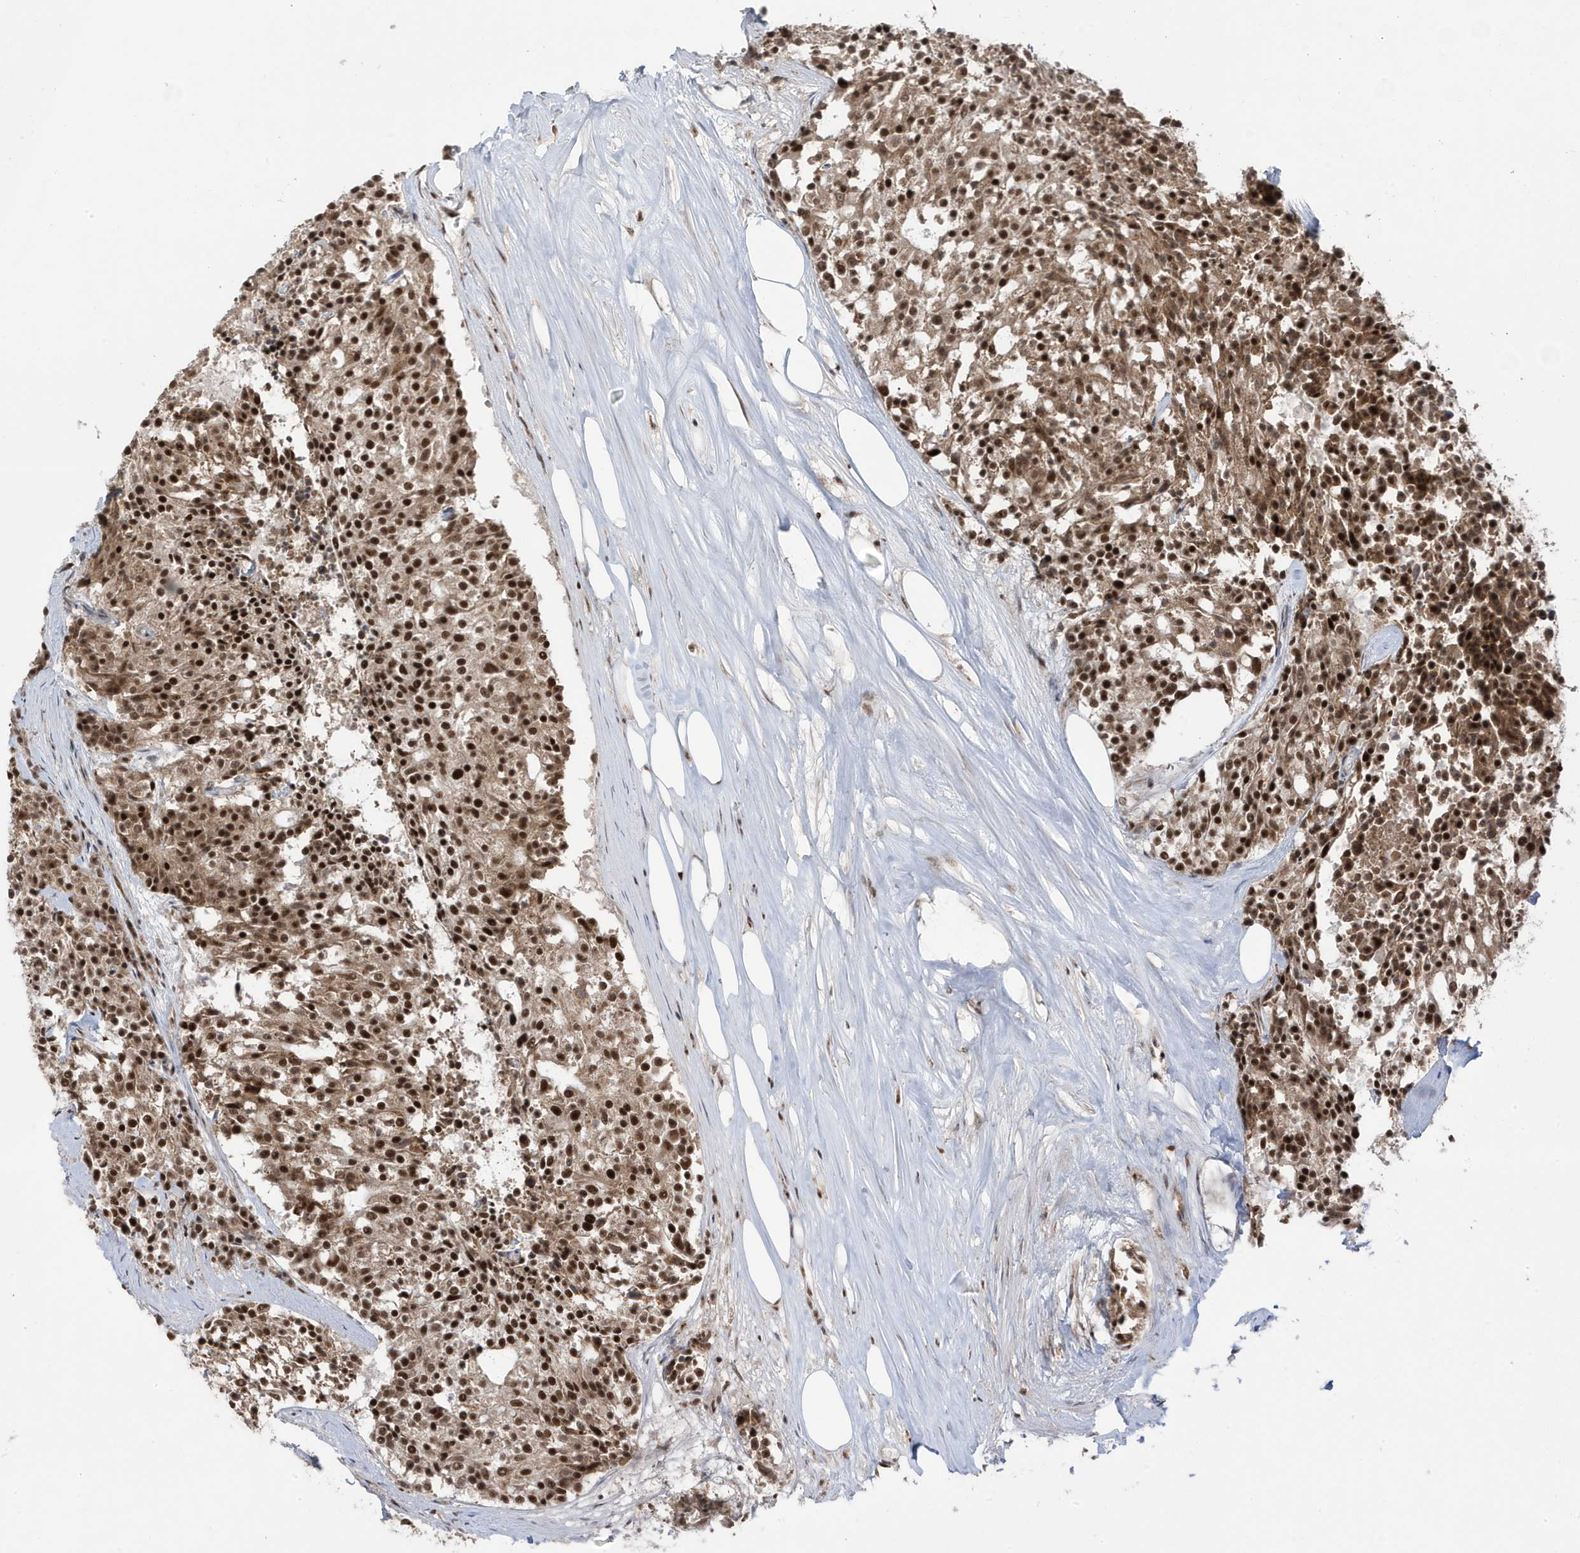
{"staining": {"intensity": "strong", "quantity": ">75%", "location": "nuclear"}, "tissue": "carcinoid", "cell_type": "Tumor cells", "image_type": "cancer", "snomed": [{"axis": "morphology", "description": "Carcinoid, malignant, NOS"}, {"axis": "topography", "description": "Pancreas"}], "caption": "A high amount of strong nuclear expression is seen in approximately >75% of tumor cells in carcinoid tissue. (DAB IHC with brightfield microscopy, high magnification).", "gene": "MTREX", "patient": {"sex": "female", "age": 54}}